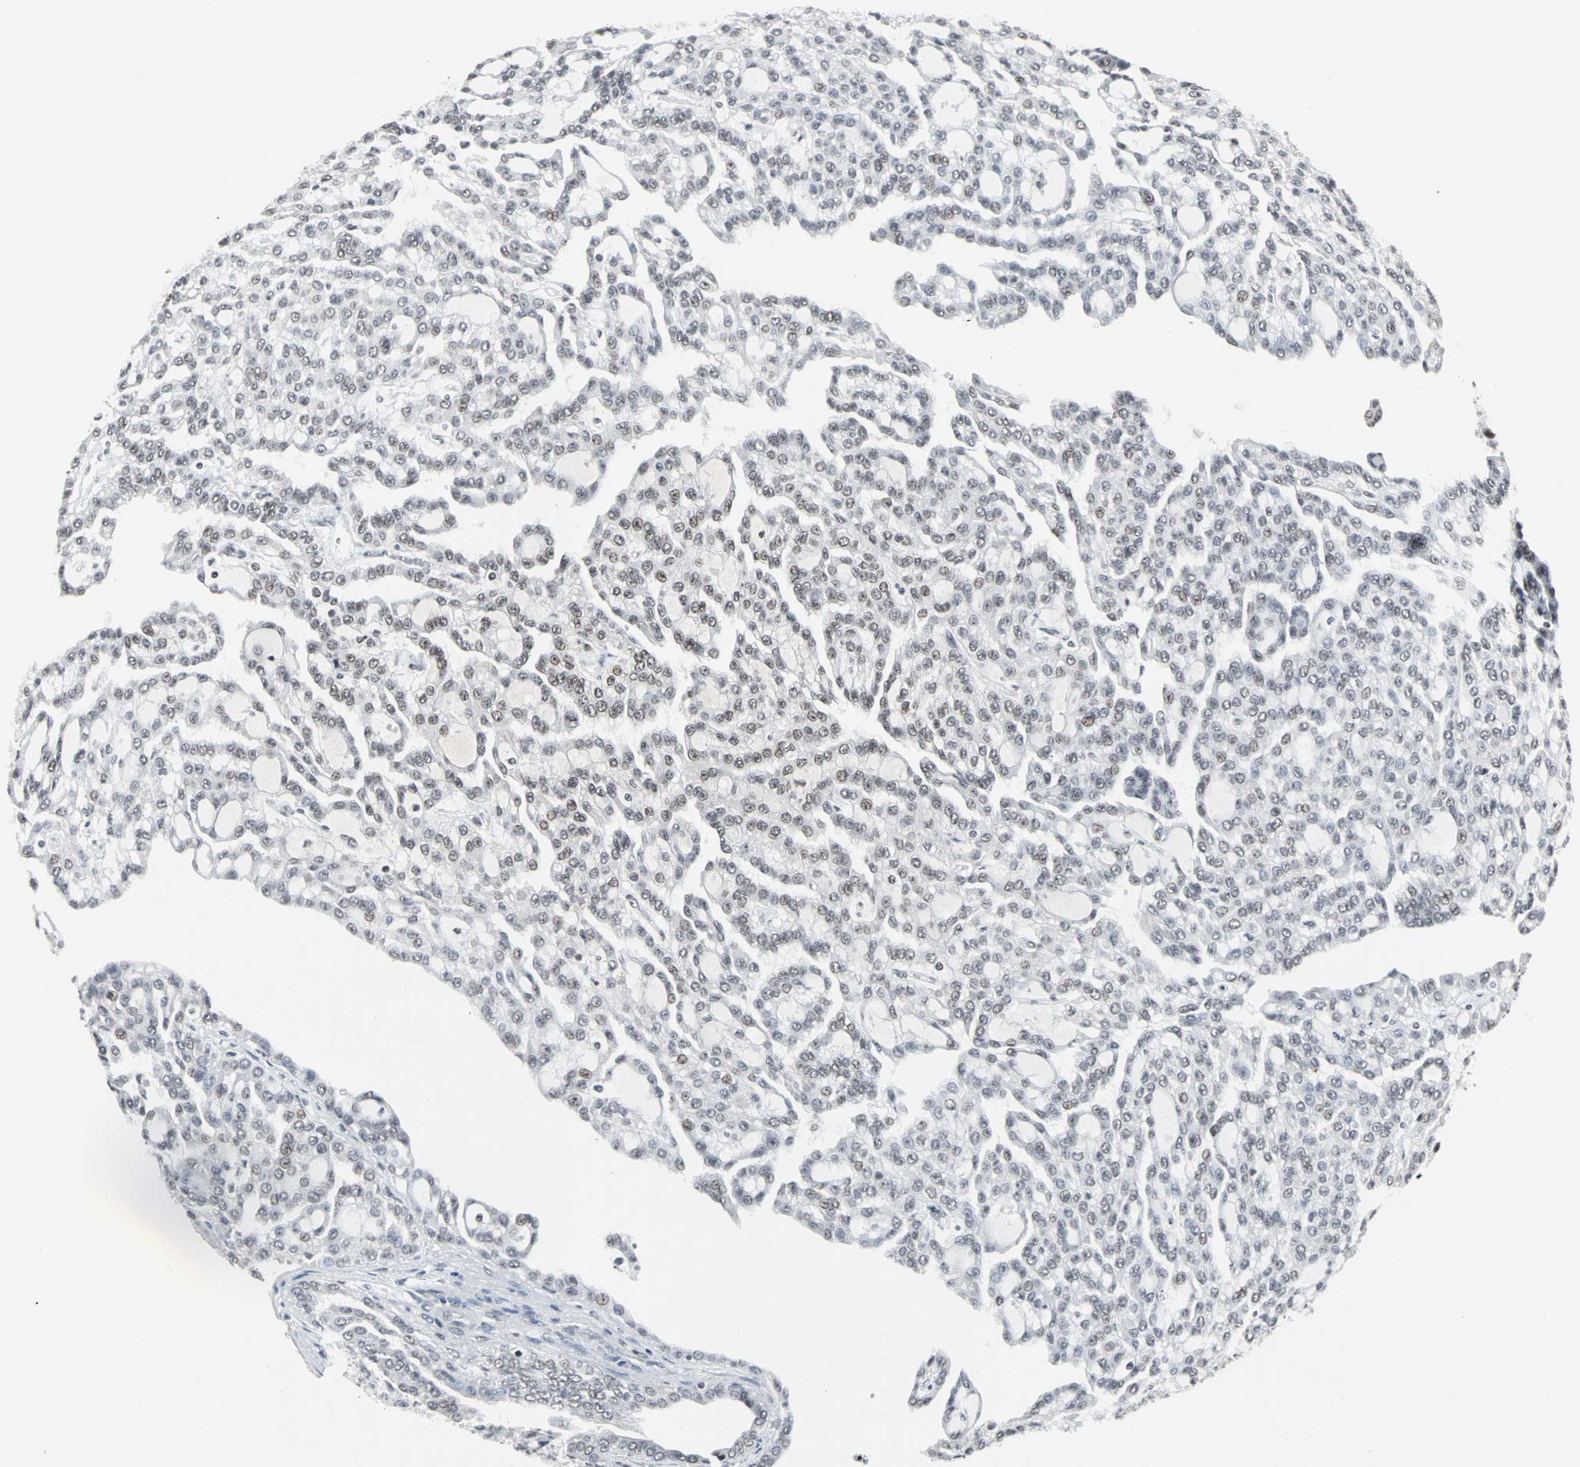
{"staining": {"intensity": "weak", "quantity": "25%-75%", "location": "nuclear"}, "tissue": "renal cancer", "cell_type": "Tumor cells", "image_type": "cancer", "snomed": [{"axis": "morphology", "description": "Adenocarcinoma, NOS"}, {"axis": "topography", "description": "Kidney"}], "caption": "The immunohistochemical stain highlights weak nuclear expression in tumor cells of renal cancer tissue. The protein of interest is stained brown, and the nuclei are stained in blue (DAB IHC with brightfield microscopy, high magnification).", "gene": "PNKP", "patient": {"sex": "male", "age": 63}}